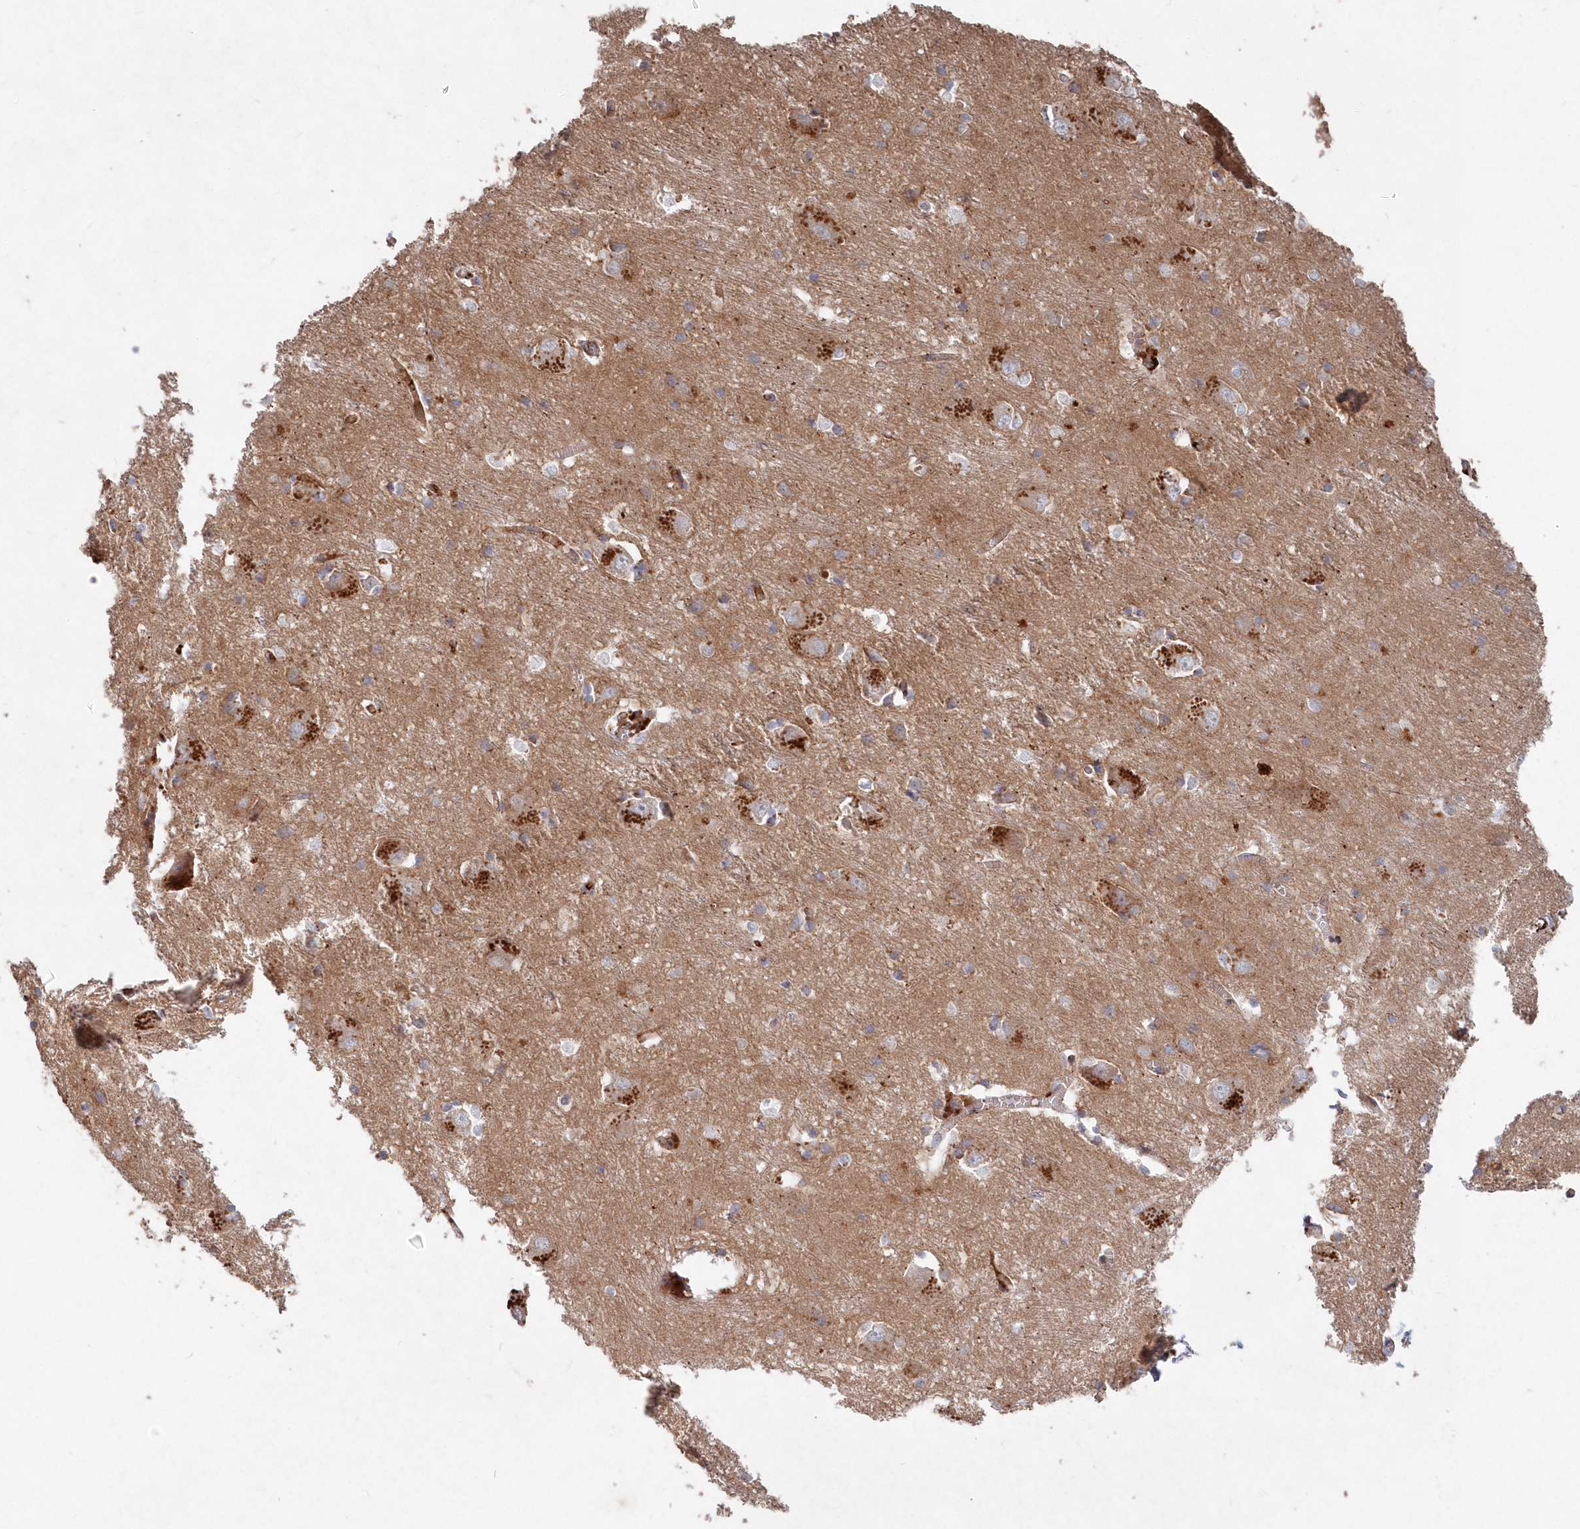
{"staining": {"intensity": "moderate", "quantity": "25%-75%", "location": "cytoplasmic/membranous"}, "tissue": "caudate", "cell_type": "Glial cells", "image_type": "normal", "snomed": [{"axis": "morphology", "description": "Normal tissue, NOS"}, {"axis": "topography", "description": "Lateral ventricle wall"}], "caption": "The histopathology image displays a brown stain indicating the presence of a protein in the cytoplasmic/membranous of glial cells in caudate.", "gene": "ABHD14B", "patient": {"sex": "male", "age": 37}}